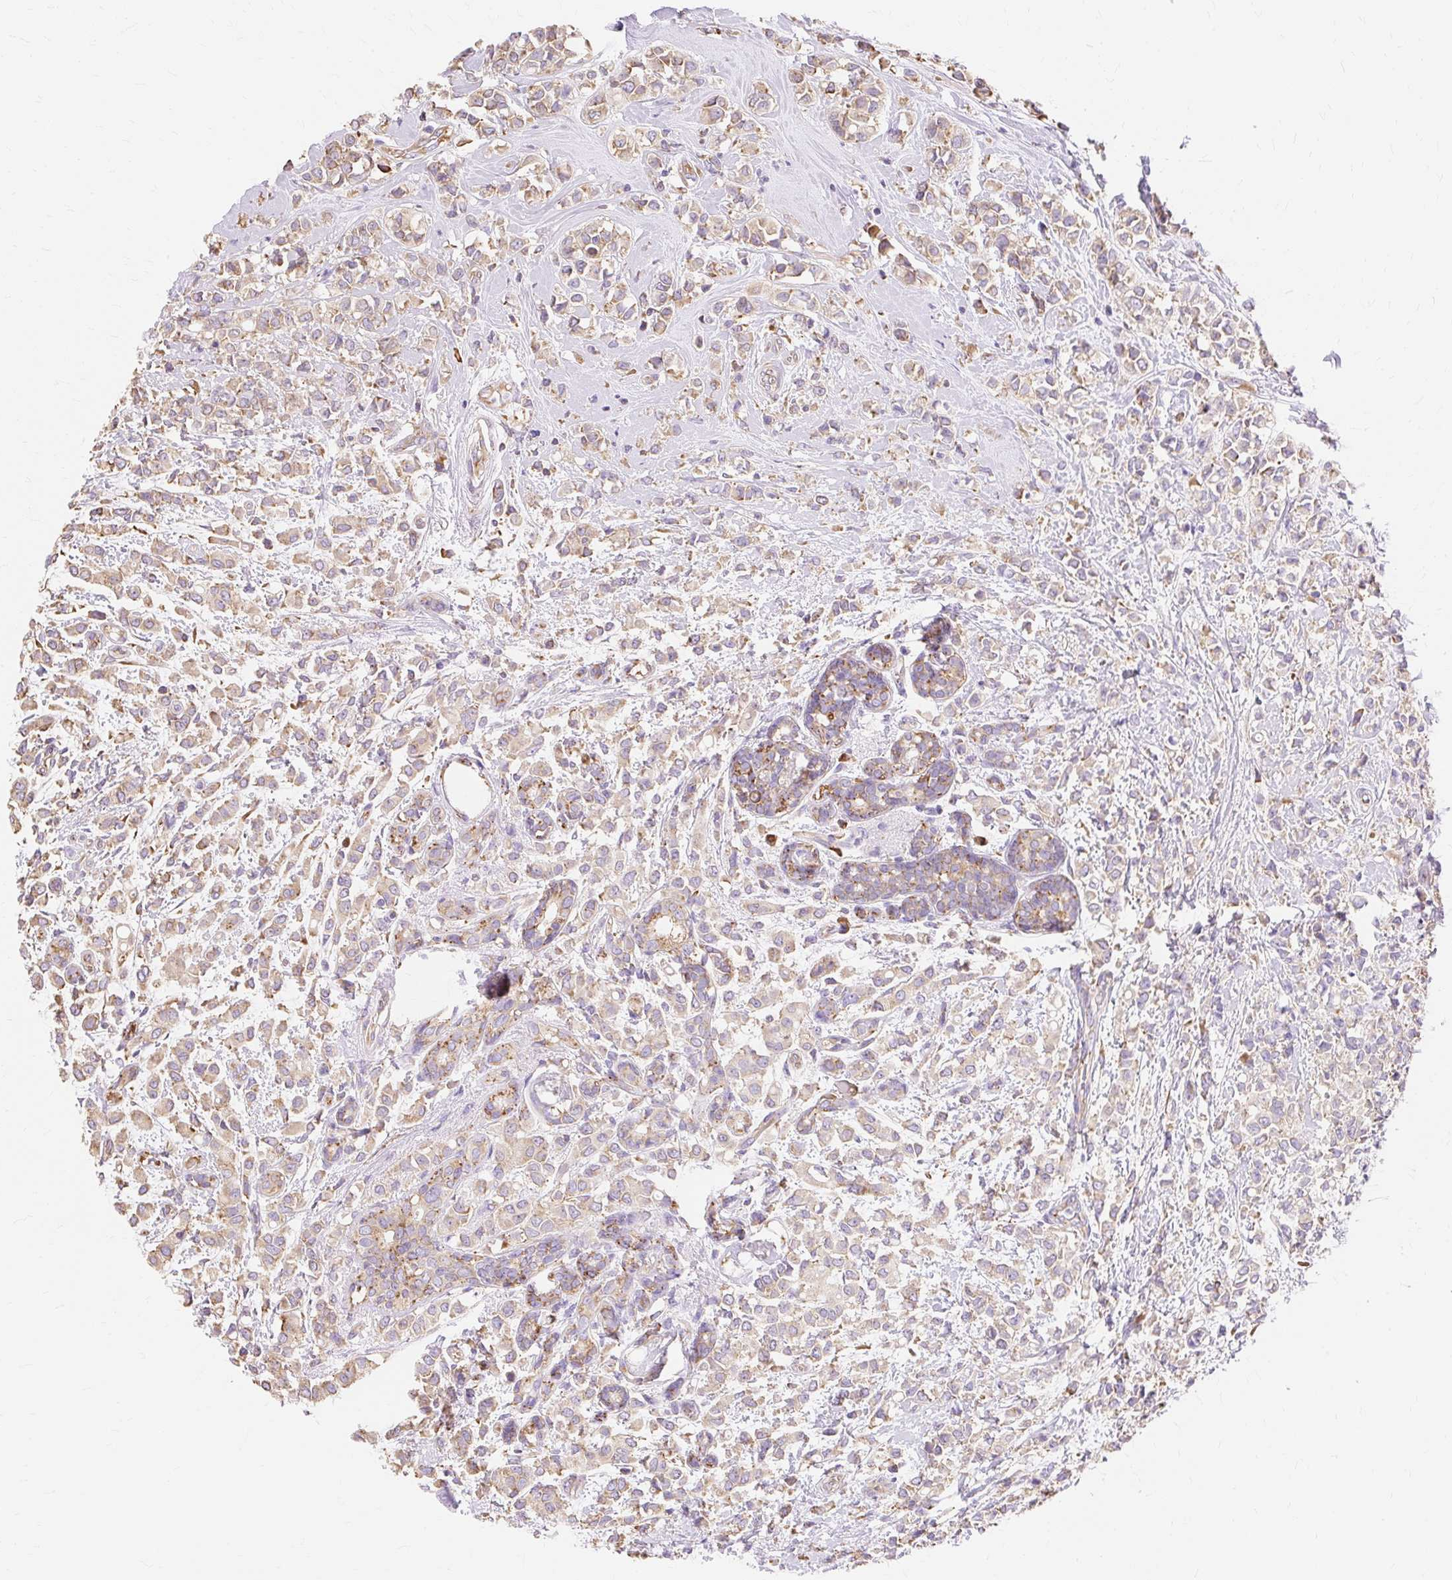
{"staining": {"intensity": "weak", "quantity": ">75%", "location": "cytoplasmic/membranous"}, "tissue": "breast cancer", "cell_type": "Tumor cells", "image_type": "cancer", "snomed": [{"axis": "morphology", "description": "Lobular carcinoma"}, {"axis": "topography", "description": "Breast"}], "caption": "Lobular carcinoma (breast) stained with a protein marker exhibits weak staining in tumor cells.", "gene": "RPS17", "patient": {"sex": "female", "age": 68}}